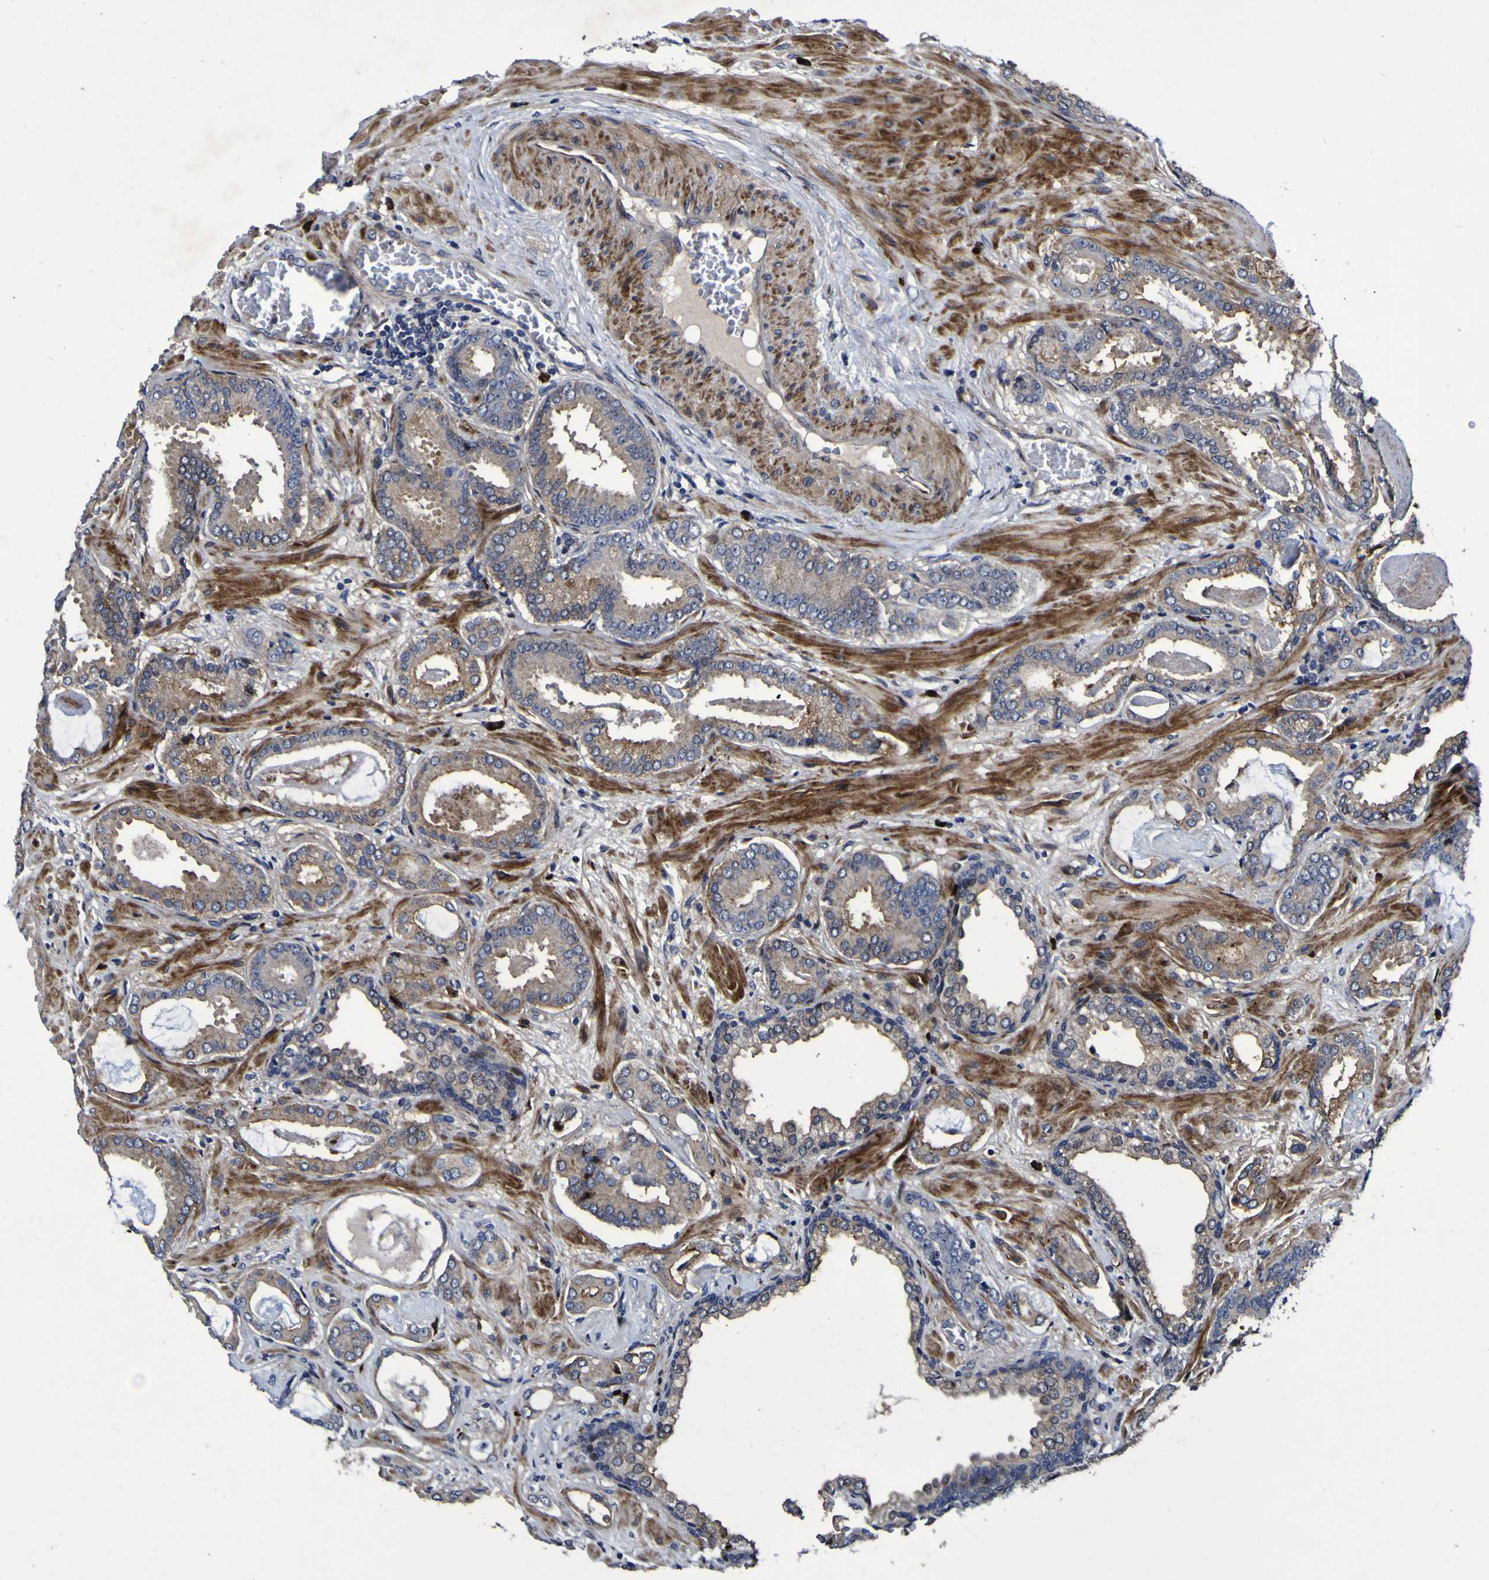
{"staining": {"intensity": "weak", "quantity": ">75%", "location": "cytoplasmic/membranous"}, "tissue": "prostate cancer", "cell_type": "Tumor cells", "image_type": "cancer", "snomed": [{"axis": "morphology", "description": "Adenocarcinoma, Low grade"}, {"axis": "topography", "description": "Prostate"}], "caption": "Protein expression by IHC reveals weak cytoplasmic/membranous expression in about >75% of tumor cells in prostate cancer (adenocarcinoma (low-grade)). (brown staining indicates protein expression, while blue staining denotes nuclei).", "gene": "MGLL", "patient": {"sex": "male", "age": 53}}